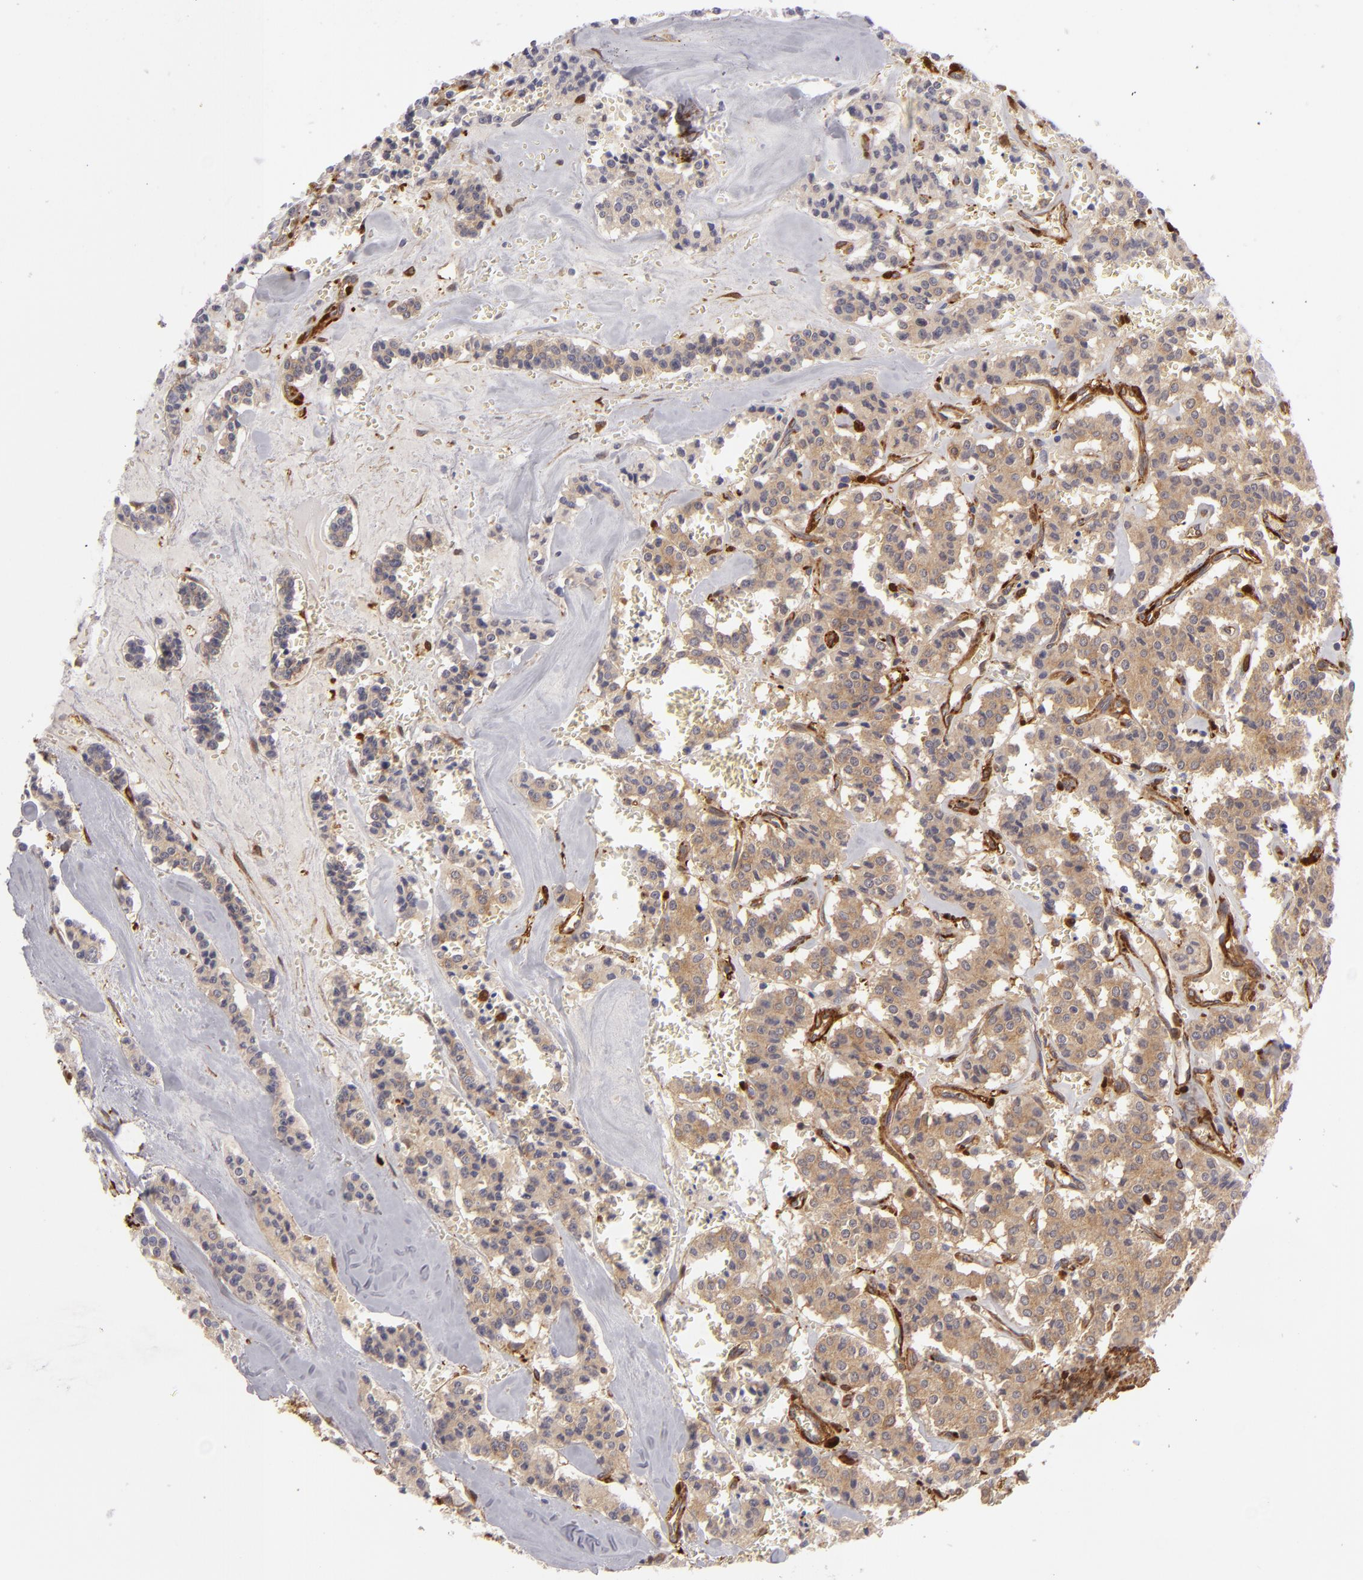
{"staining": {"intensity": "weak", "quantity": ">75%", "location": "cytoplasmic/membranous"}, "tissue": "carcinoid", "cell_type": "Tumor cells", "image_type": "cancer", "snomed": [{"axis": "morphology", "description": "Carcinoid, malignant, NOS"}, {"axis": "topography", "description": "Bronchus"}], "caption": "Immunohistochemical staining of human carcinoid (malignant) exhibits weak cytoplasmic/membranous protein staining in about >75% of tumor cells.", "gene": "VCL", "patient": {"sex": "male", "age": 55}}